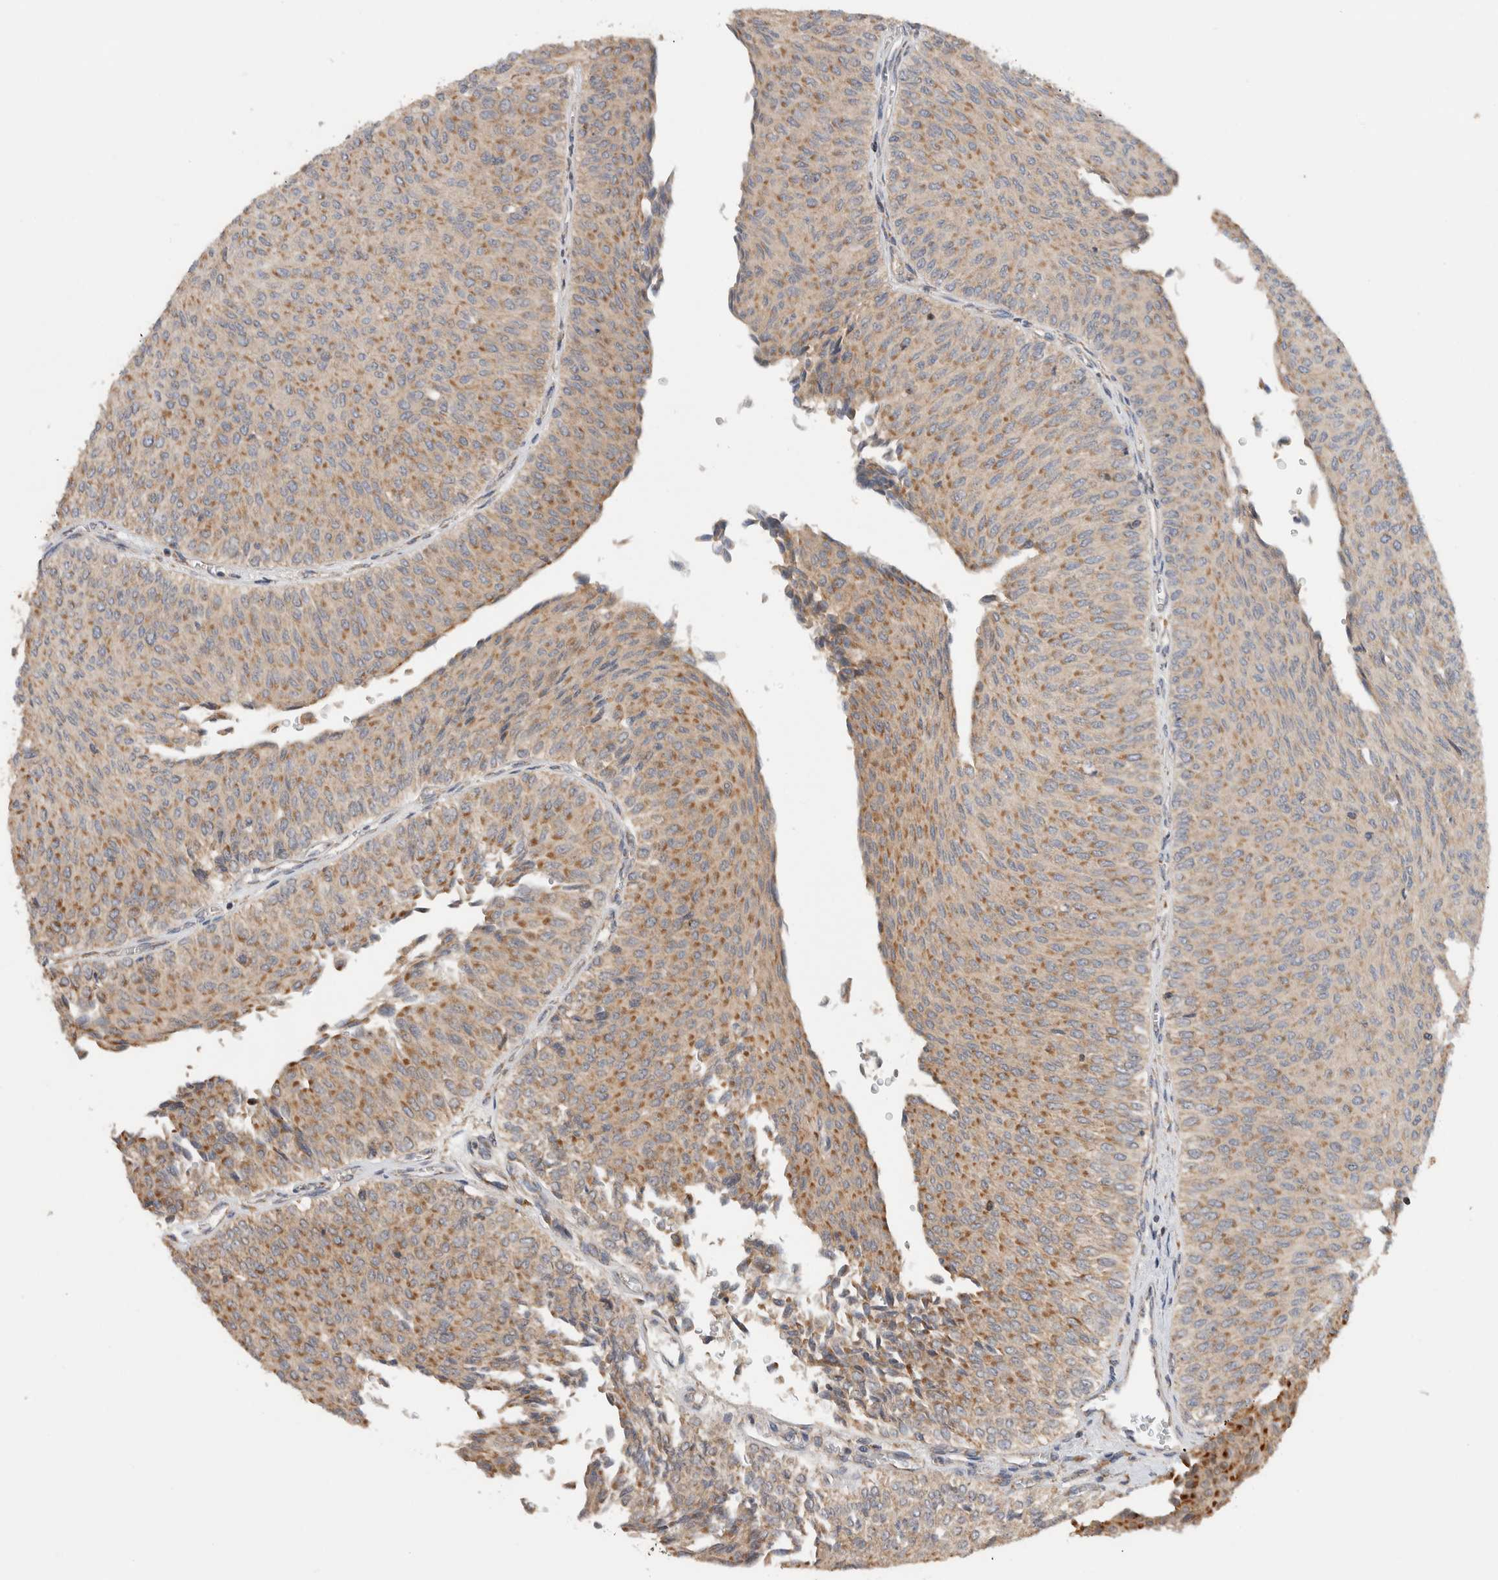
{"staining": {"intensity": "moderate", "quantity": ">75%", "location": "cytoplasmic/membranous"}, "tissue": "urothelial cancer", "cell_type": "Tumor cells", "image_type": "cancer", "snomed": [{"axis": "morphology", "description": "Urothelial carcinoma, Low grade"}, {"axis": "topography", "description": "Urinary bladder"}], "caption": "The image reveals a brown stain indicating the presence of a protein in the cytoplasmic/membranous of tumor cells in urothelial carcinoma (low-grade). (Brightfield microscopy of DAB IHC at high magnification).", "gene": "AMPD1", "patient": {"sex": "male", "age": 78}}